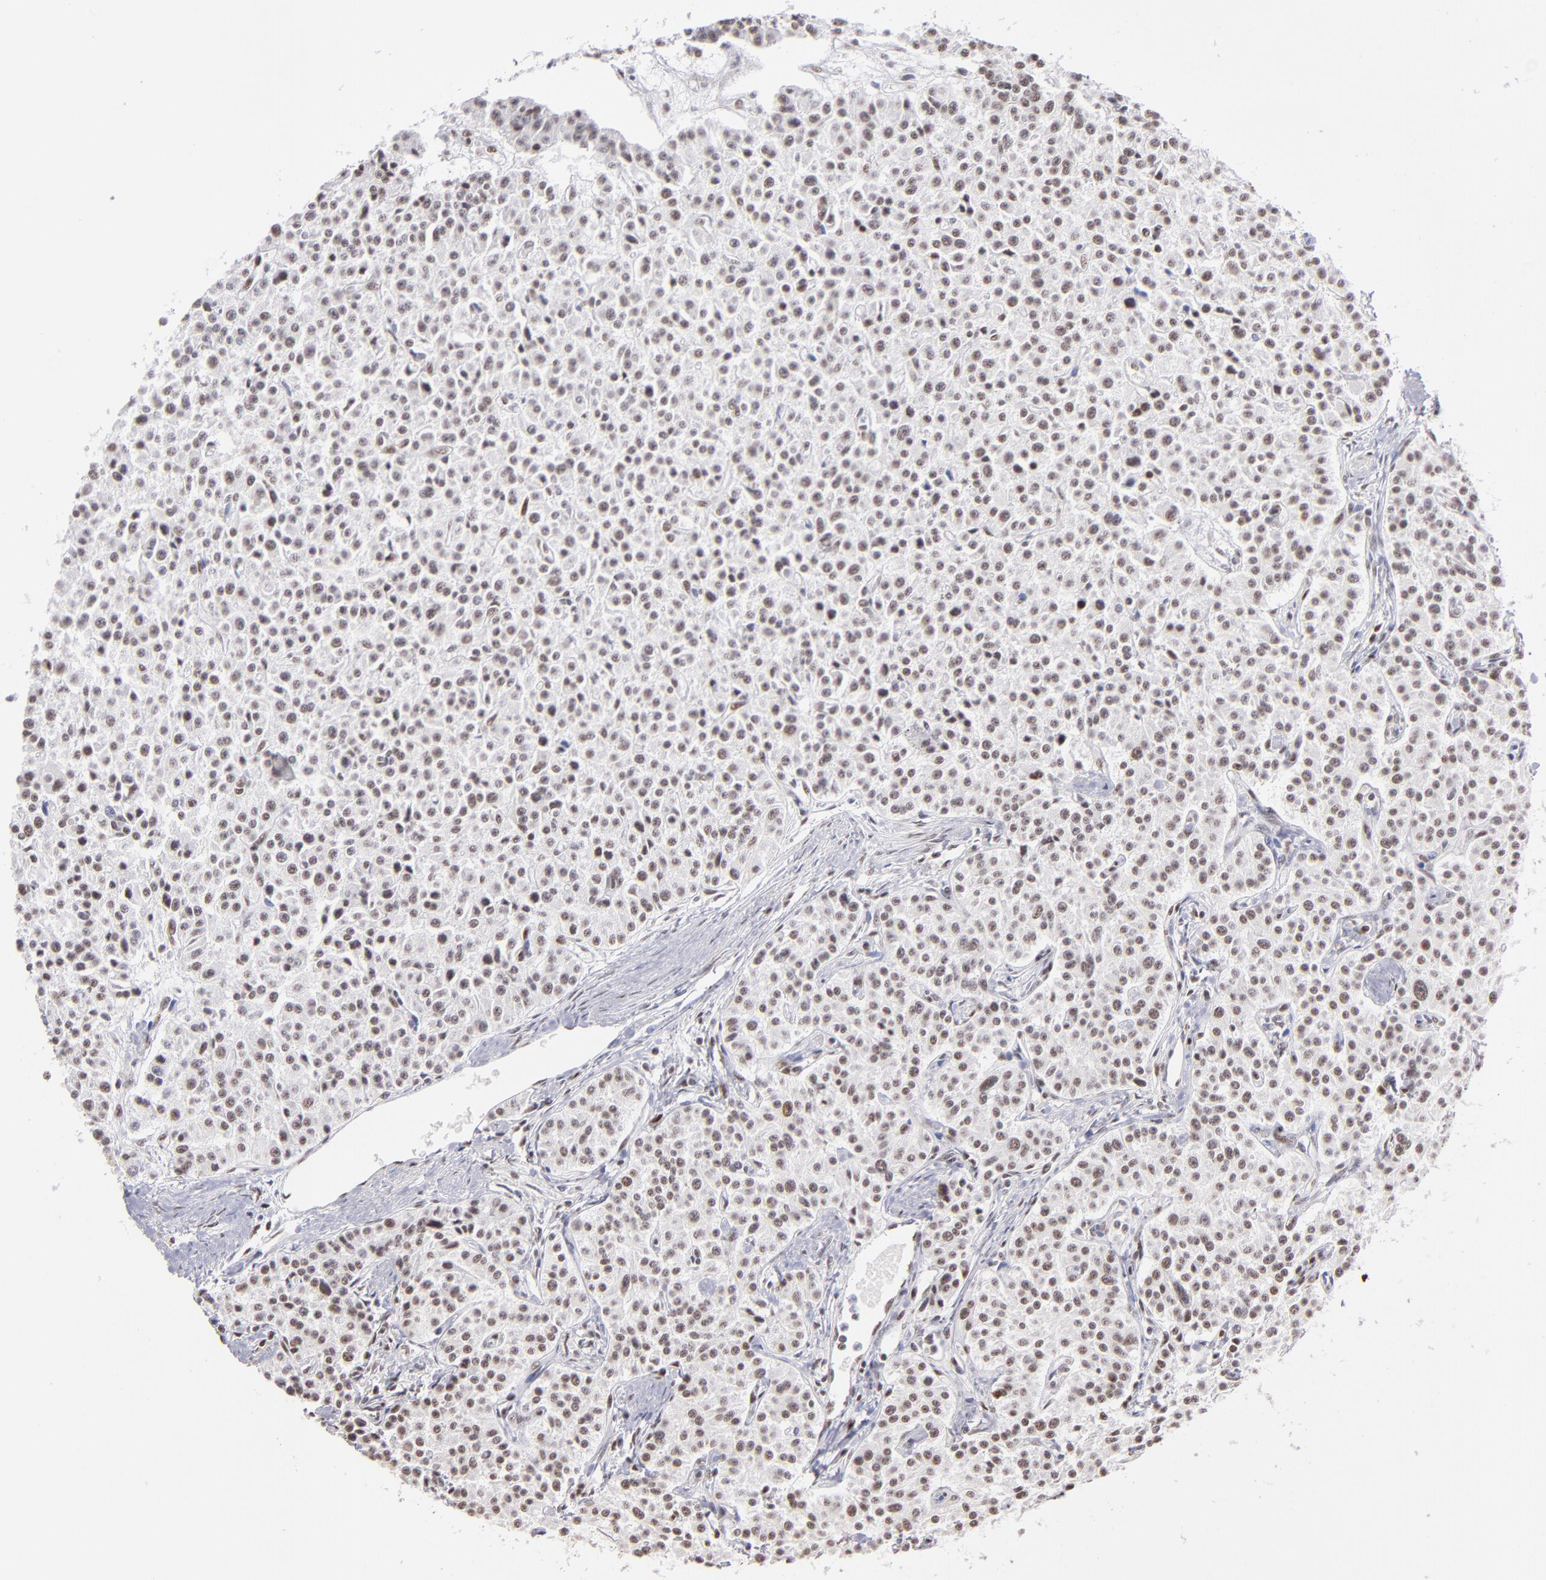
{"staining": {"intensity": "weak", "quantity": ">75%", "location": "nuclear"}, "tissue": "carcinoid", "cell_type": "Tumor cells", "image_type": "cancer", "snomed": [{"axis": "morphology", "description": "Carcinoid, malignant, NOS"}, {"axis": "topography", "description": "Stomach"}], "caption": "IHC staining of malignant carcinoid, which reveals low levels of weak nuclear staining in about >75% of tumor cells indicating weak nuclear protein positivity. The staining was performed using DAB (3,3'-diaminobenzidine) (brown) for protein detection and nuclei were counterstained in hematoxylin (blue).", "gene": "POLA1", "patient": {"sex": "female", "age": 76}}